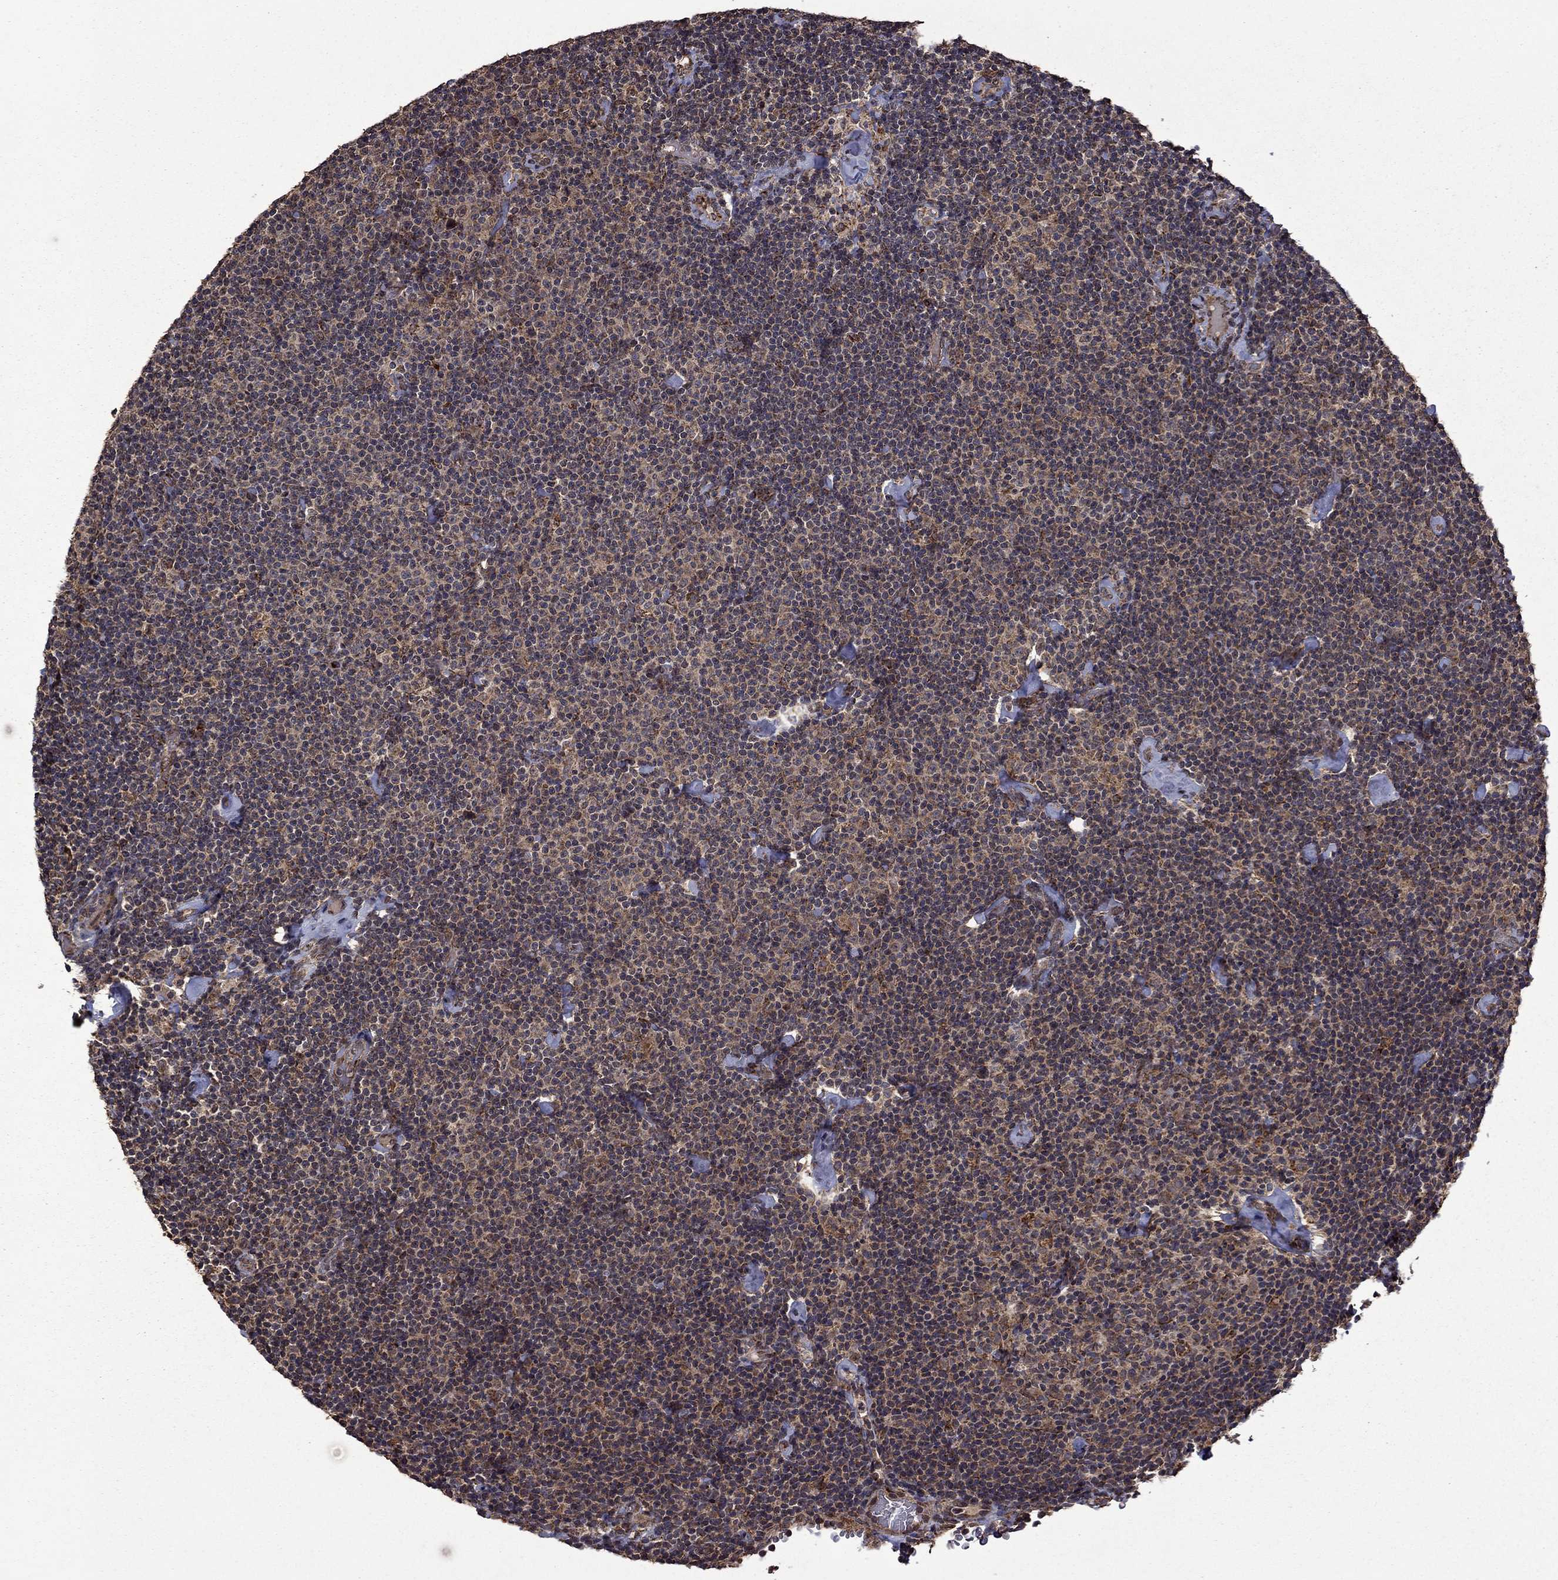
{"staining": {"intensity": "weak", "quantity": ">75%", "location": "cytoplasmic/membranous,nuclear"}, "tissue": "lymphoma", "cell_type": "Tumor cells", "image_type": "cancer", "snomed": [{"axis": "morphology", "description": "Malignant lymphoma, non-Hodgkin's type, Low grade"}, {"axis": "topography", "description": "Lymph node"}], "caption": "Protein staining of malignant lymphoma, non-Hodgkin's type (low-grade) tissue displays weak cytoplasmic/membranous and nuclear expression in approximately >75% of tumor cells.", "gene": "ITM2B", "patient": {"sex": "male", "age": 81}}